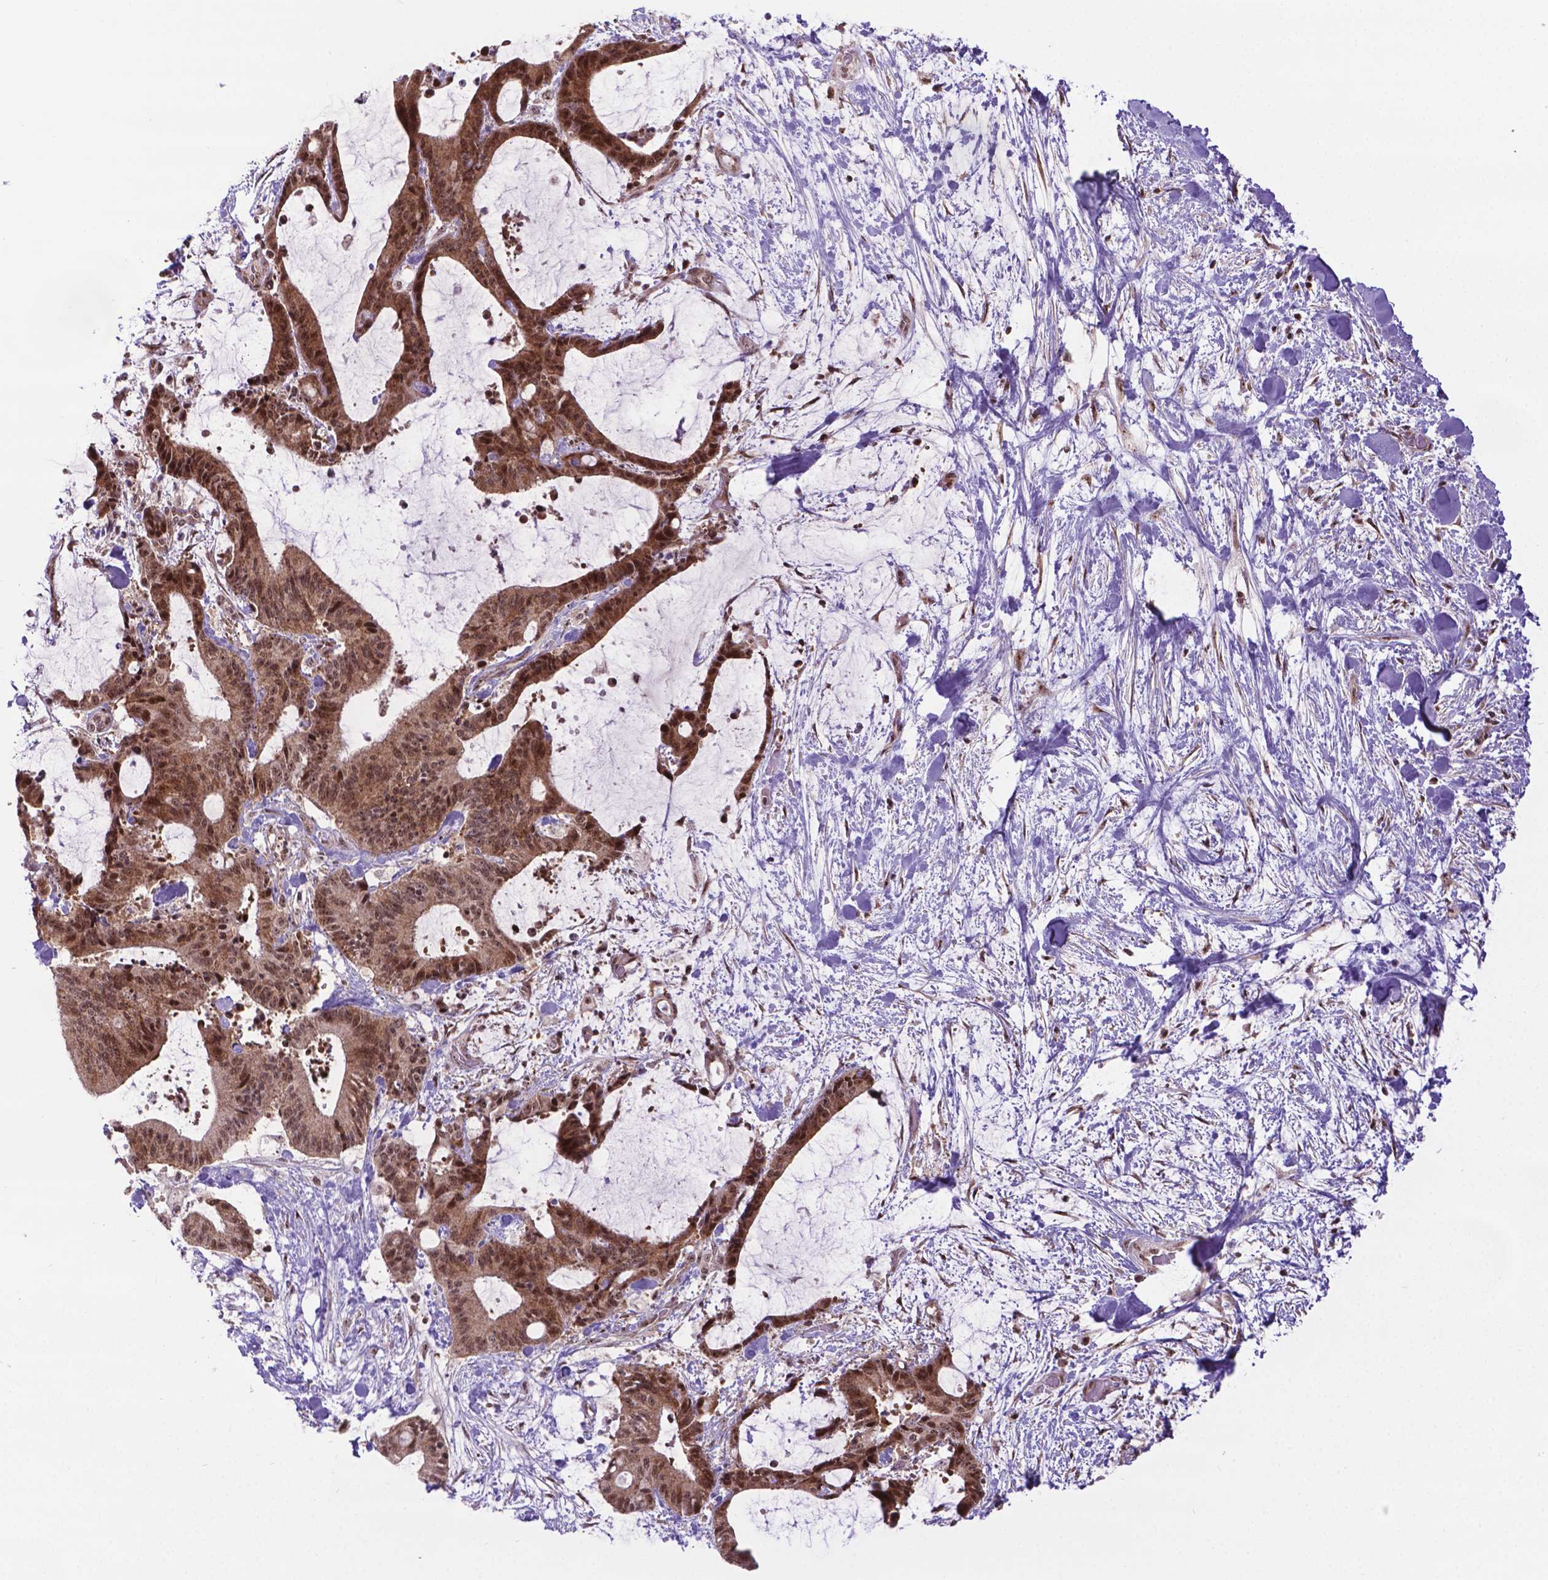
{"staining": {"intensity": "moderate", "quantity": ">75%", "location": "cytoplasmic/membranous,nuclear"}, "tissue": "liver cancer", "cell_type": "Tumor cells", "image_type": "cancer", "snomed": [{"axis": "morphology", "description": "Cholangiocarcinoma"}, {"axis": "topography", "description": "Liver"}], "caption": "DAB immunohistochemical staining of liver cholangiocarcinoma displays moderate cytoplasmic/membranous and nuclear protein positivity in approximately >75% of tumor cells. (DAB (3,3'-diaminobenzidine) IHC with brightfield microscopy, high magnification).", "gene": "CSNK2A1", "patient": {"sex": "female", "age": 73}}